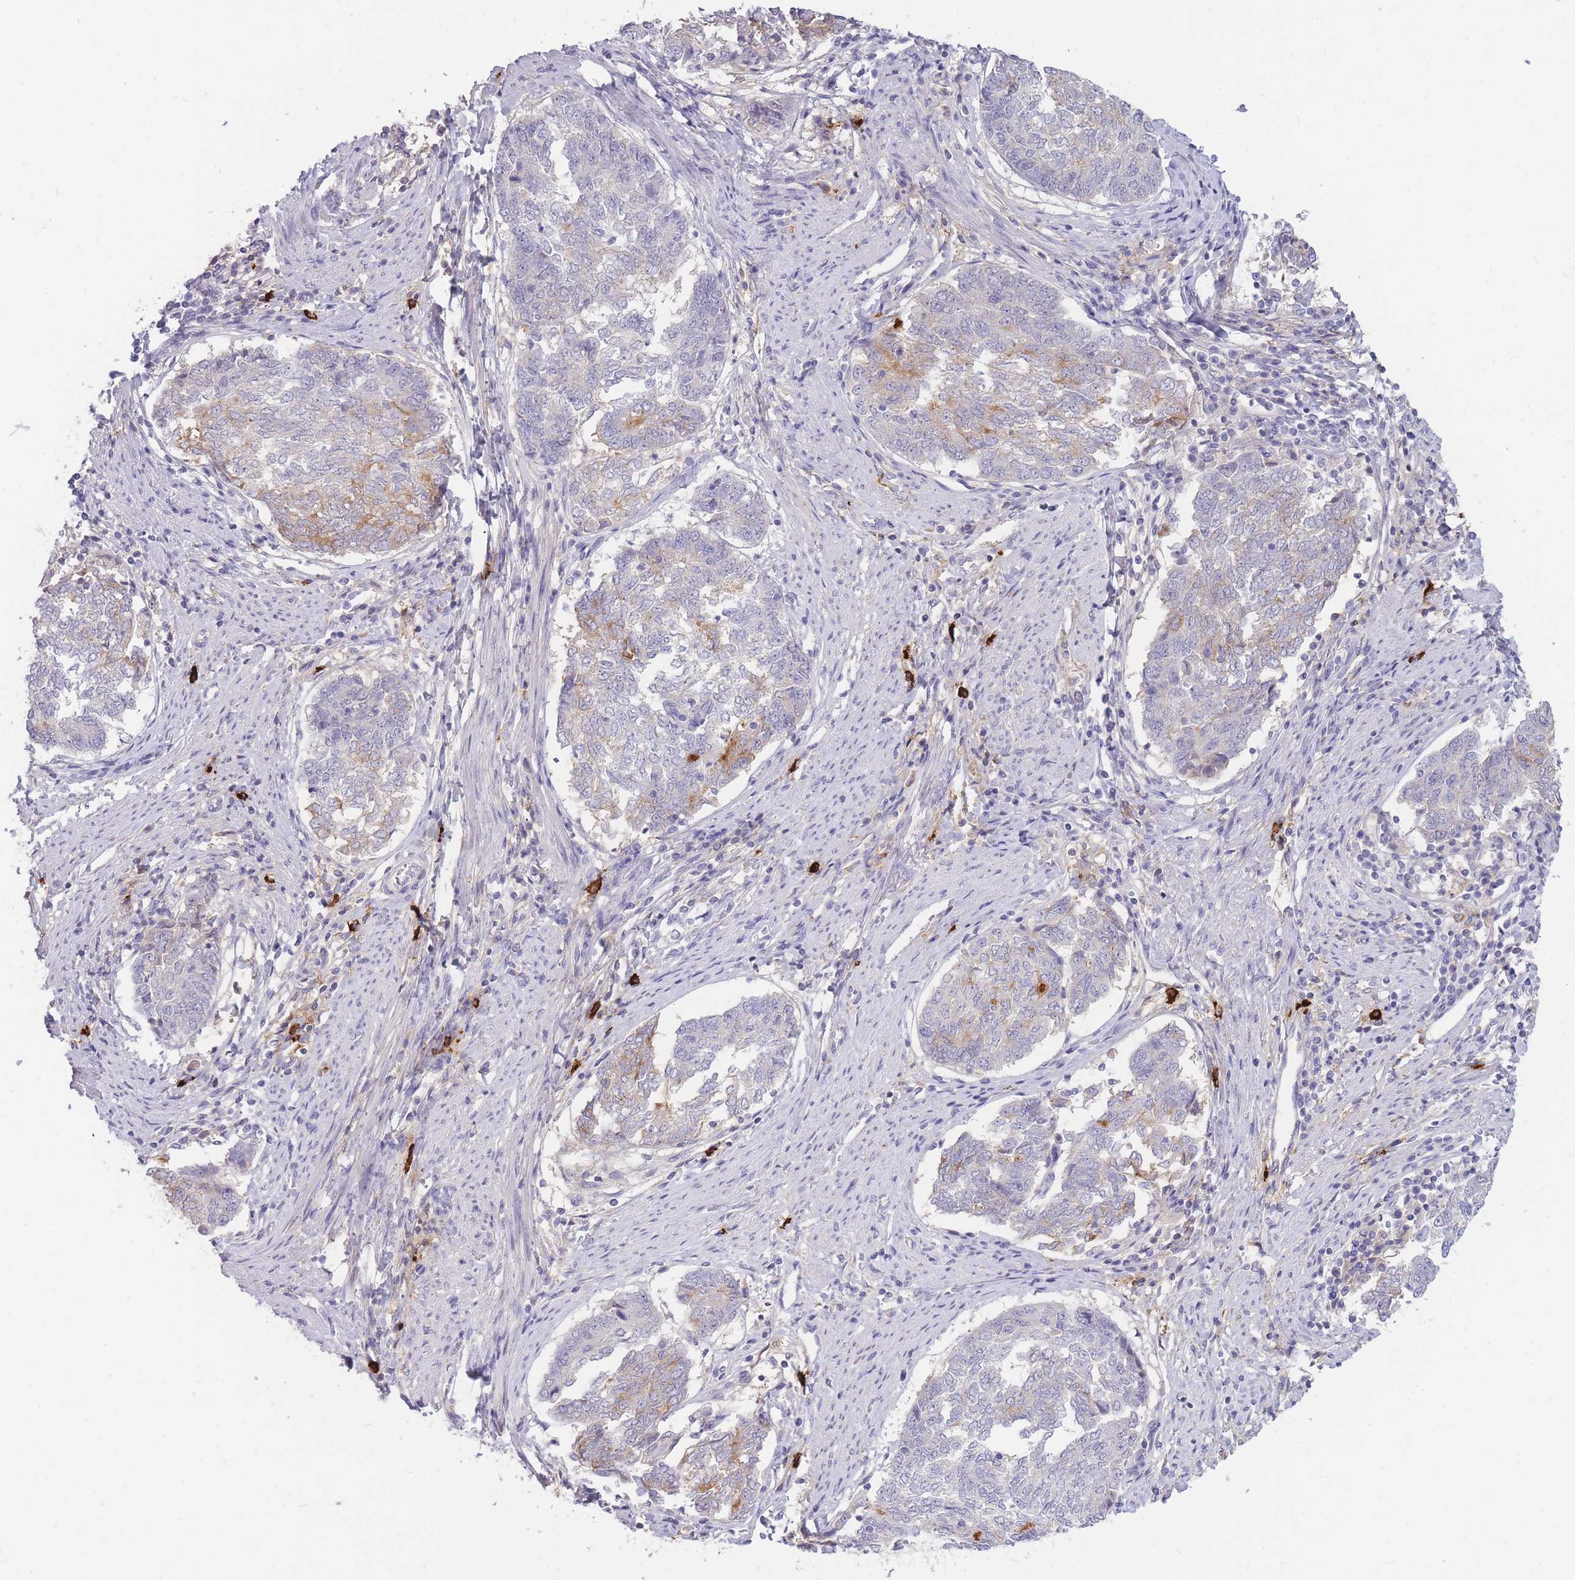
{"staining": {"intensity": "weak", "quantity": "<25%", "location": "cytoplasmic/membranous"}, "tissue": "endometrial cancer", "cell_type": "Tumor cells", "image_type": "cancer", "snomed": [{"axis": "morphology", "description": "Adenocarcinoma, NOS"}, {"axis": "topography", "description": "Endometrium"}], "caption": "There is no significant staining in tumor cells of adenocarcinoma (endometrial). (Immunohistochemistry, brightfield microscopy, high magnification).", "gene": "TPSD1", "patient": {"sex": "female", "age": 80}}